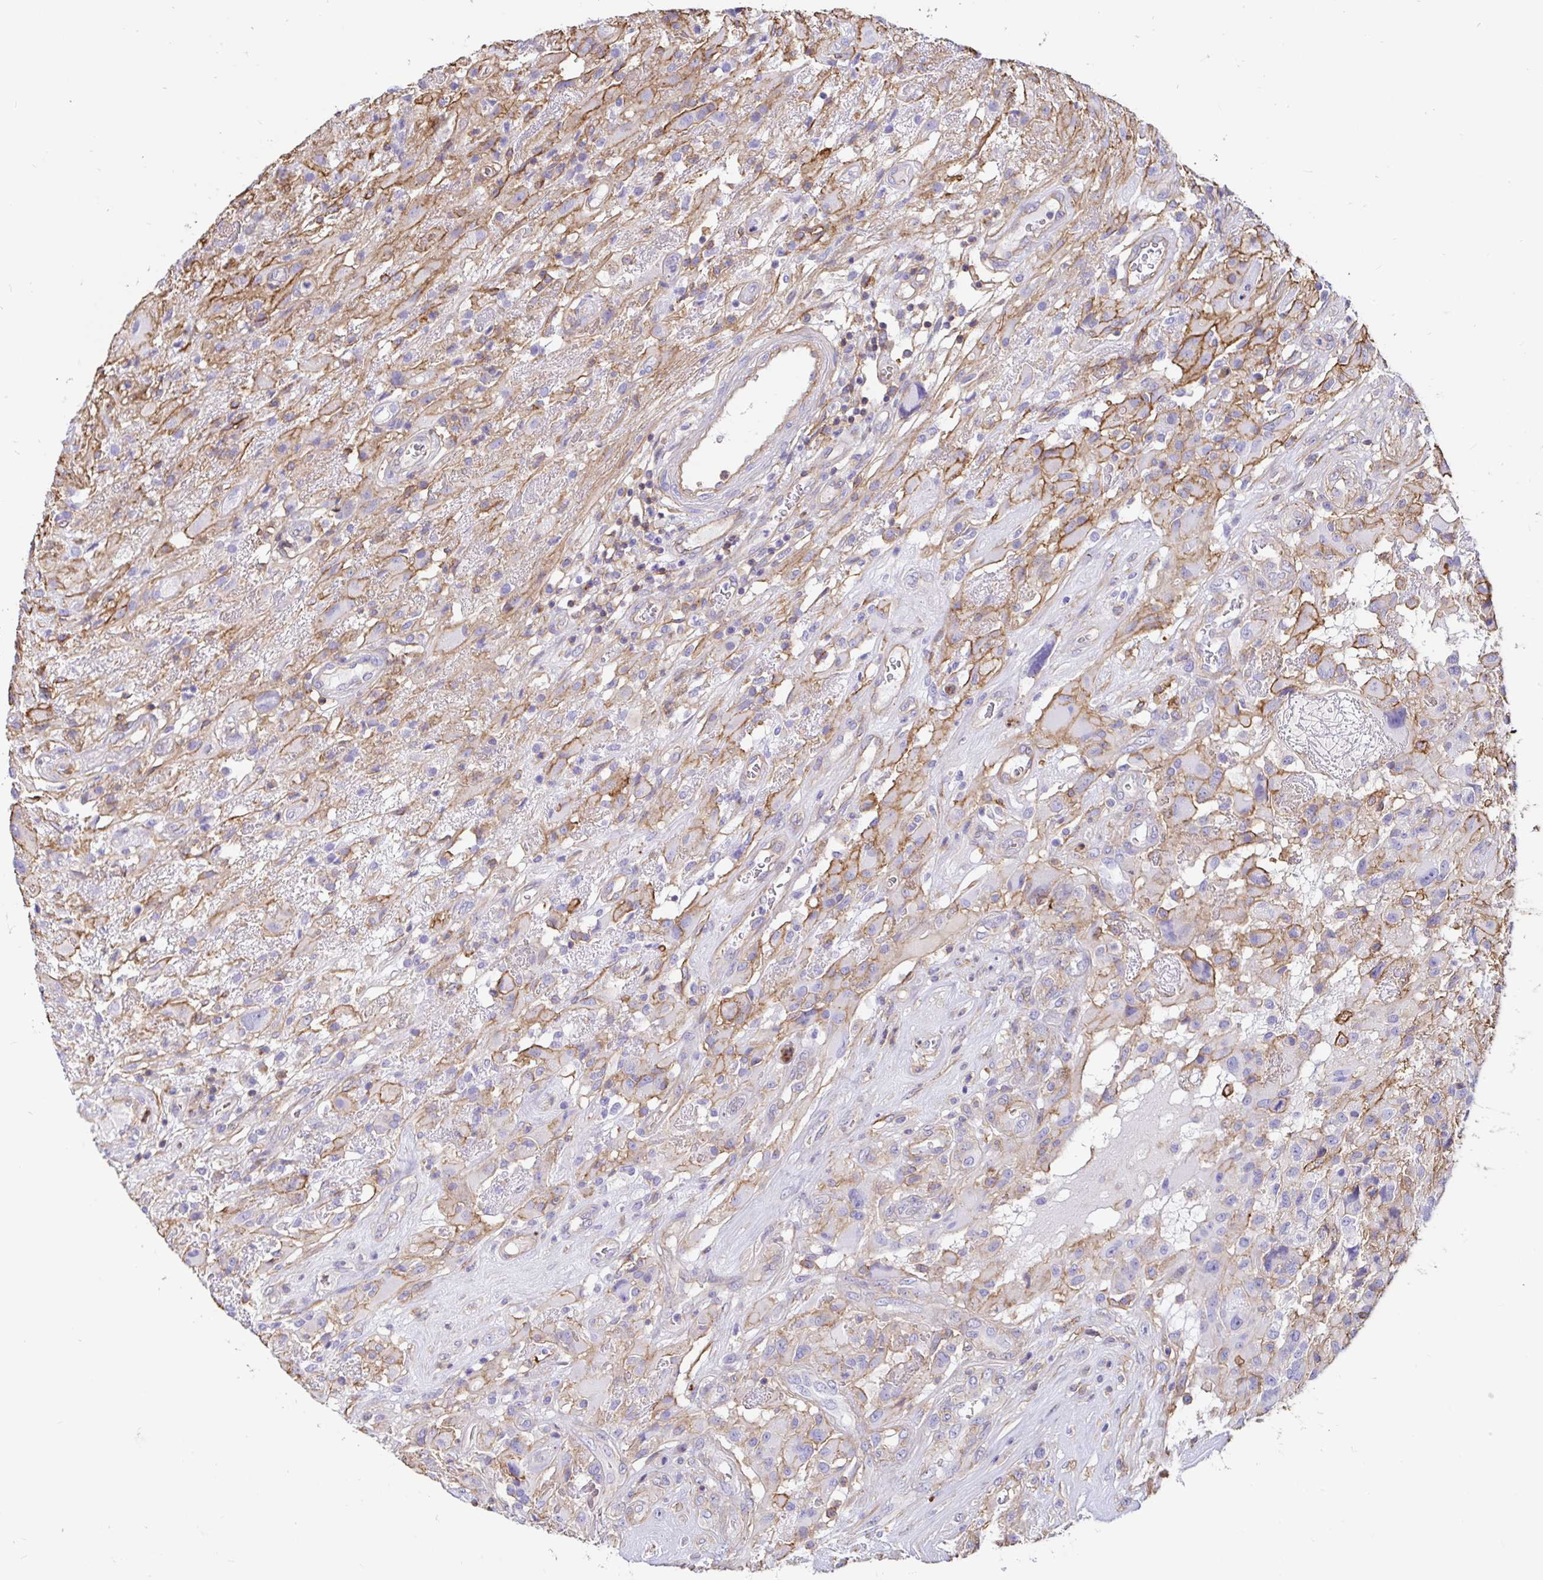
{"staining": {"intensity": "negative", "quantity": "none", "location": "none"}, "tissue": "glioma", "cell_type": "Tumor cells", "image_type": "cancer", "snomed": [{"axis": "morphology", "description": "Glioma, malignant, High grade"}, {"axis": "topography", "description": "Brain"}], "caption": "IHC histopathology image of malignant glioma (high-grade) stained for a protein (brown), which displays no staining in tumor cells.", "gene": "ANXA2", "patient": {"sex": "male", "age": 46}}